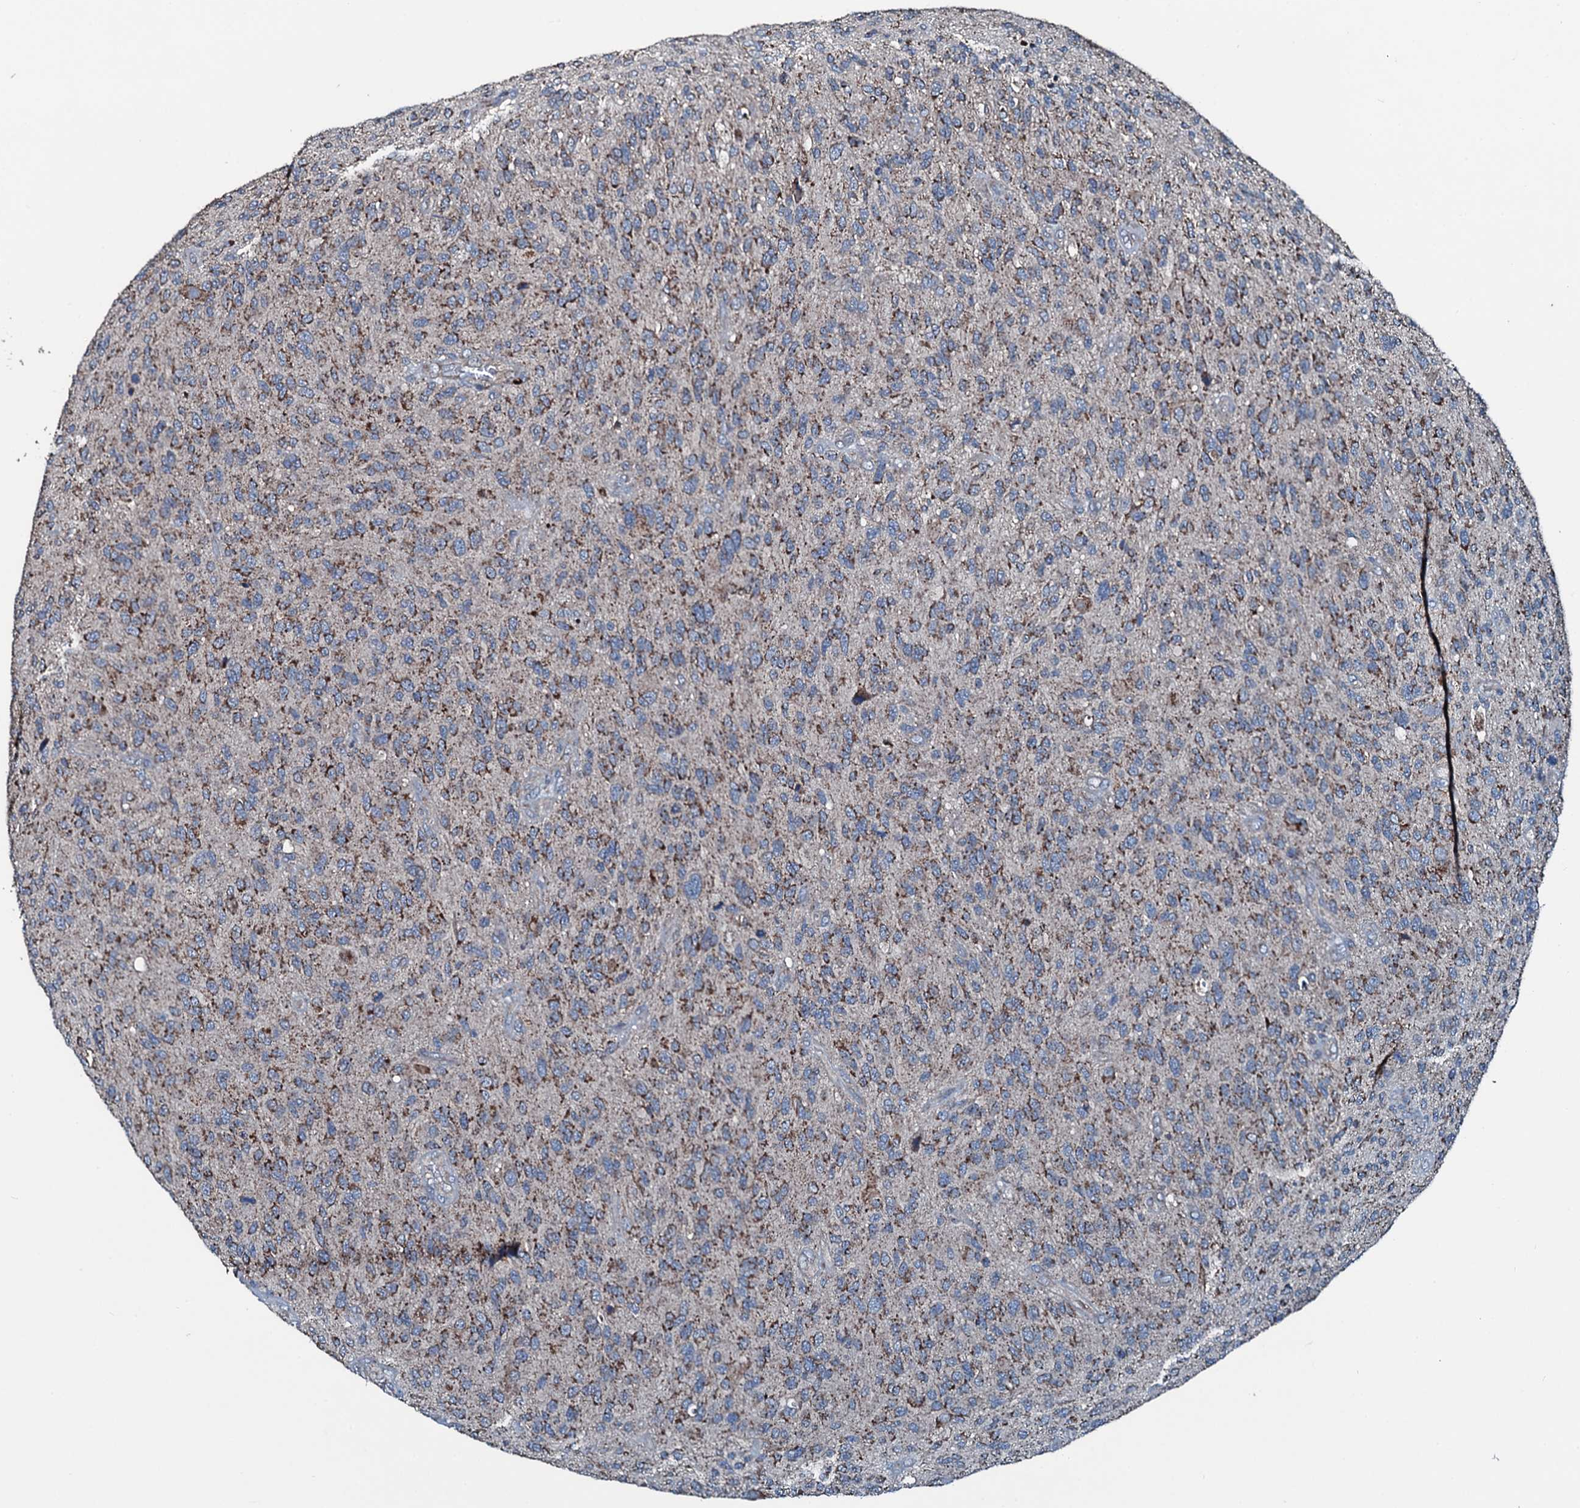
{"staining": {"intensity": "moderate", "quantity": ">75%", "location": "cytoplasmic/membranous"}, "tissue": "glioma", "cell_type": "Tumor cells", "image_type": "cancer", "snomed": [{"axis": "morphology", "description": "Glioma, malignant, High grade"}, {"axis": "topography", "description": "Brain"}], "caption": "A brown stain highlights moderate cytoplasmic/membranous staining of a protein in high-grade glioma (malignant) tumor cells.", "gene": "ACSS3", "patient": {"sex": "male", "age": 47}}